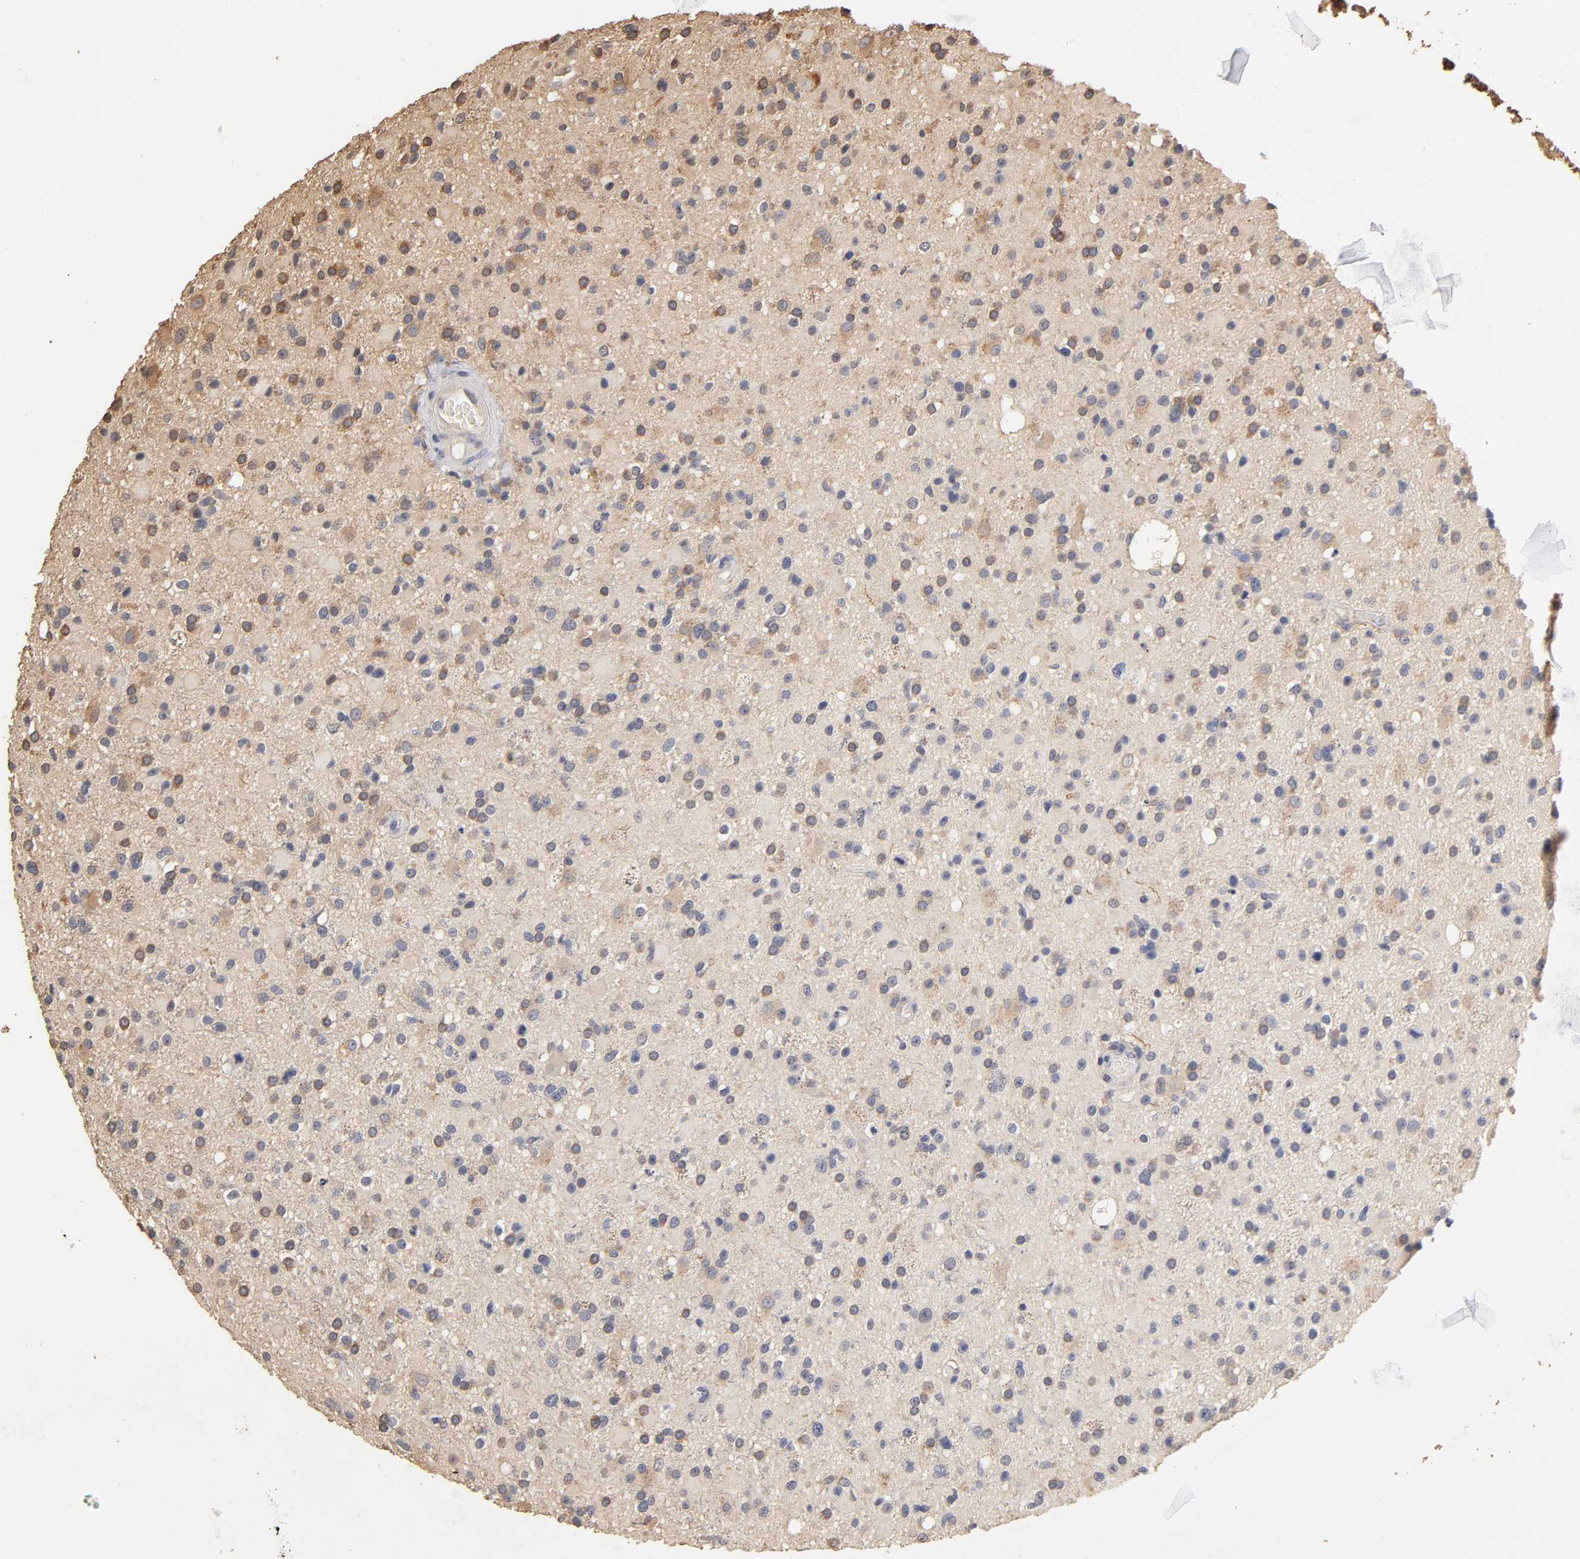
{"staining": {"intensity": "moderate", "quantity": "<25%", "location": "cytoplasmic/membranous"}, "tissue": "glioma", "cell_type": "Tumor cells", "image_type": "cancer", "snomed": [{"axis": "morphology", "description": "Glioma, malignant, High grade"}, {"axis": "topography", "description": "Brain"}], "caption": "This photomicrograph demonstrates immunohistochemistry (IHC) staining of human glioma, with low moderate cytoplasmic/membranous staining in about <25% of tumor cells.", "gene": "VSIG4", "patient": {"sex": "male", "age": 33}}